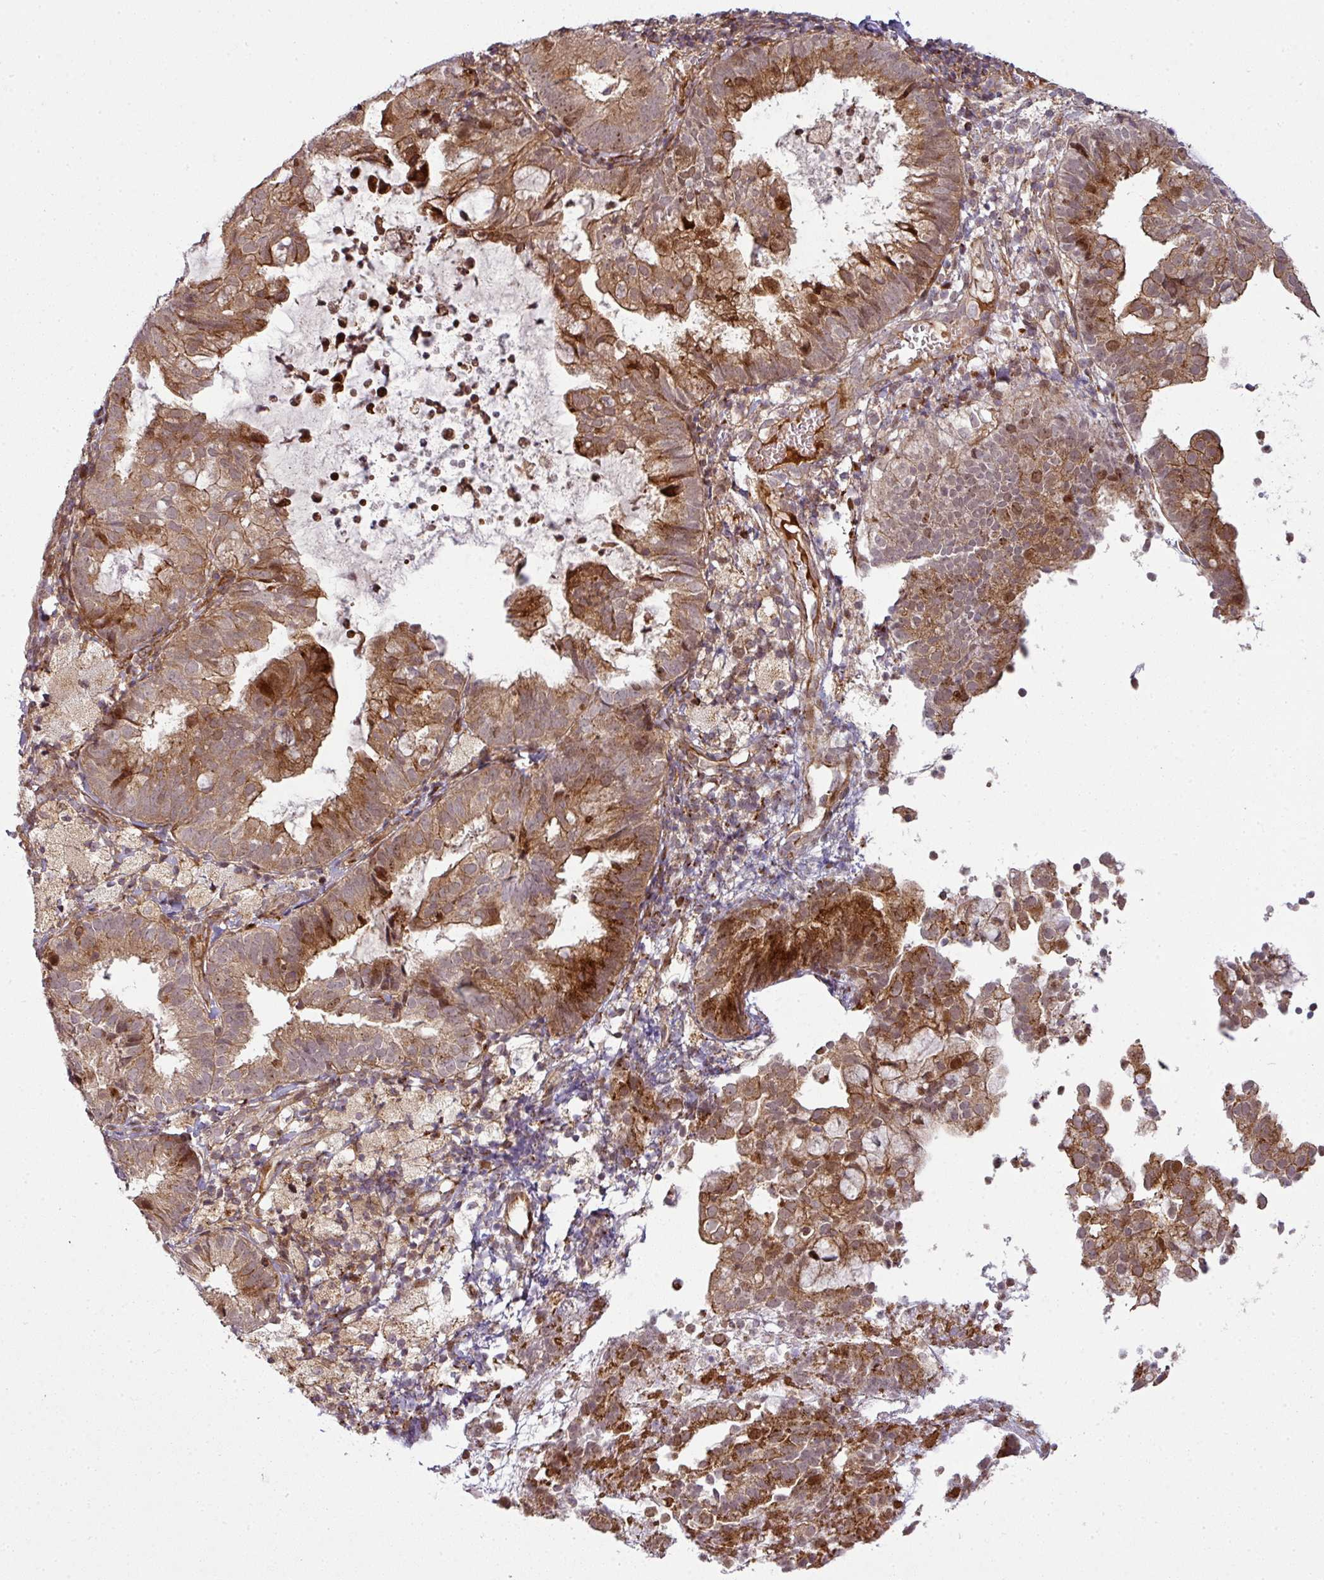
{"staining": {"intensity": "moderate", "quantity": ">75%", "location": "cytoplasmic/membranous,nuclear"}, "tissue": "endometrial cancer", "cell_type": "Tumor cells", "image_type": "cancer", "snomed": [{"axis": "morphology", "description": "Adenocarcinoma, NOS"}, {"axis": "topography", "description": "Endometrium"}], "caption": "Protein staining demonstrates moderate cytoplasmic/membranous and nuclear staining in approximately >75% of tumor cells in endometrial cancer (adenocarcinoma).", "gene": "ATAT1", "patient": {"sex": "female", "age": 80}}